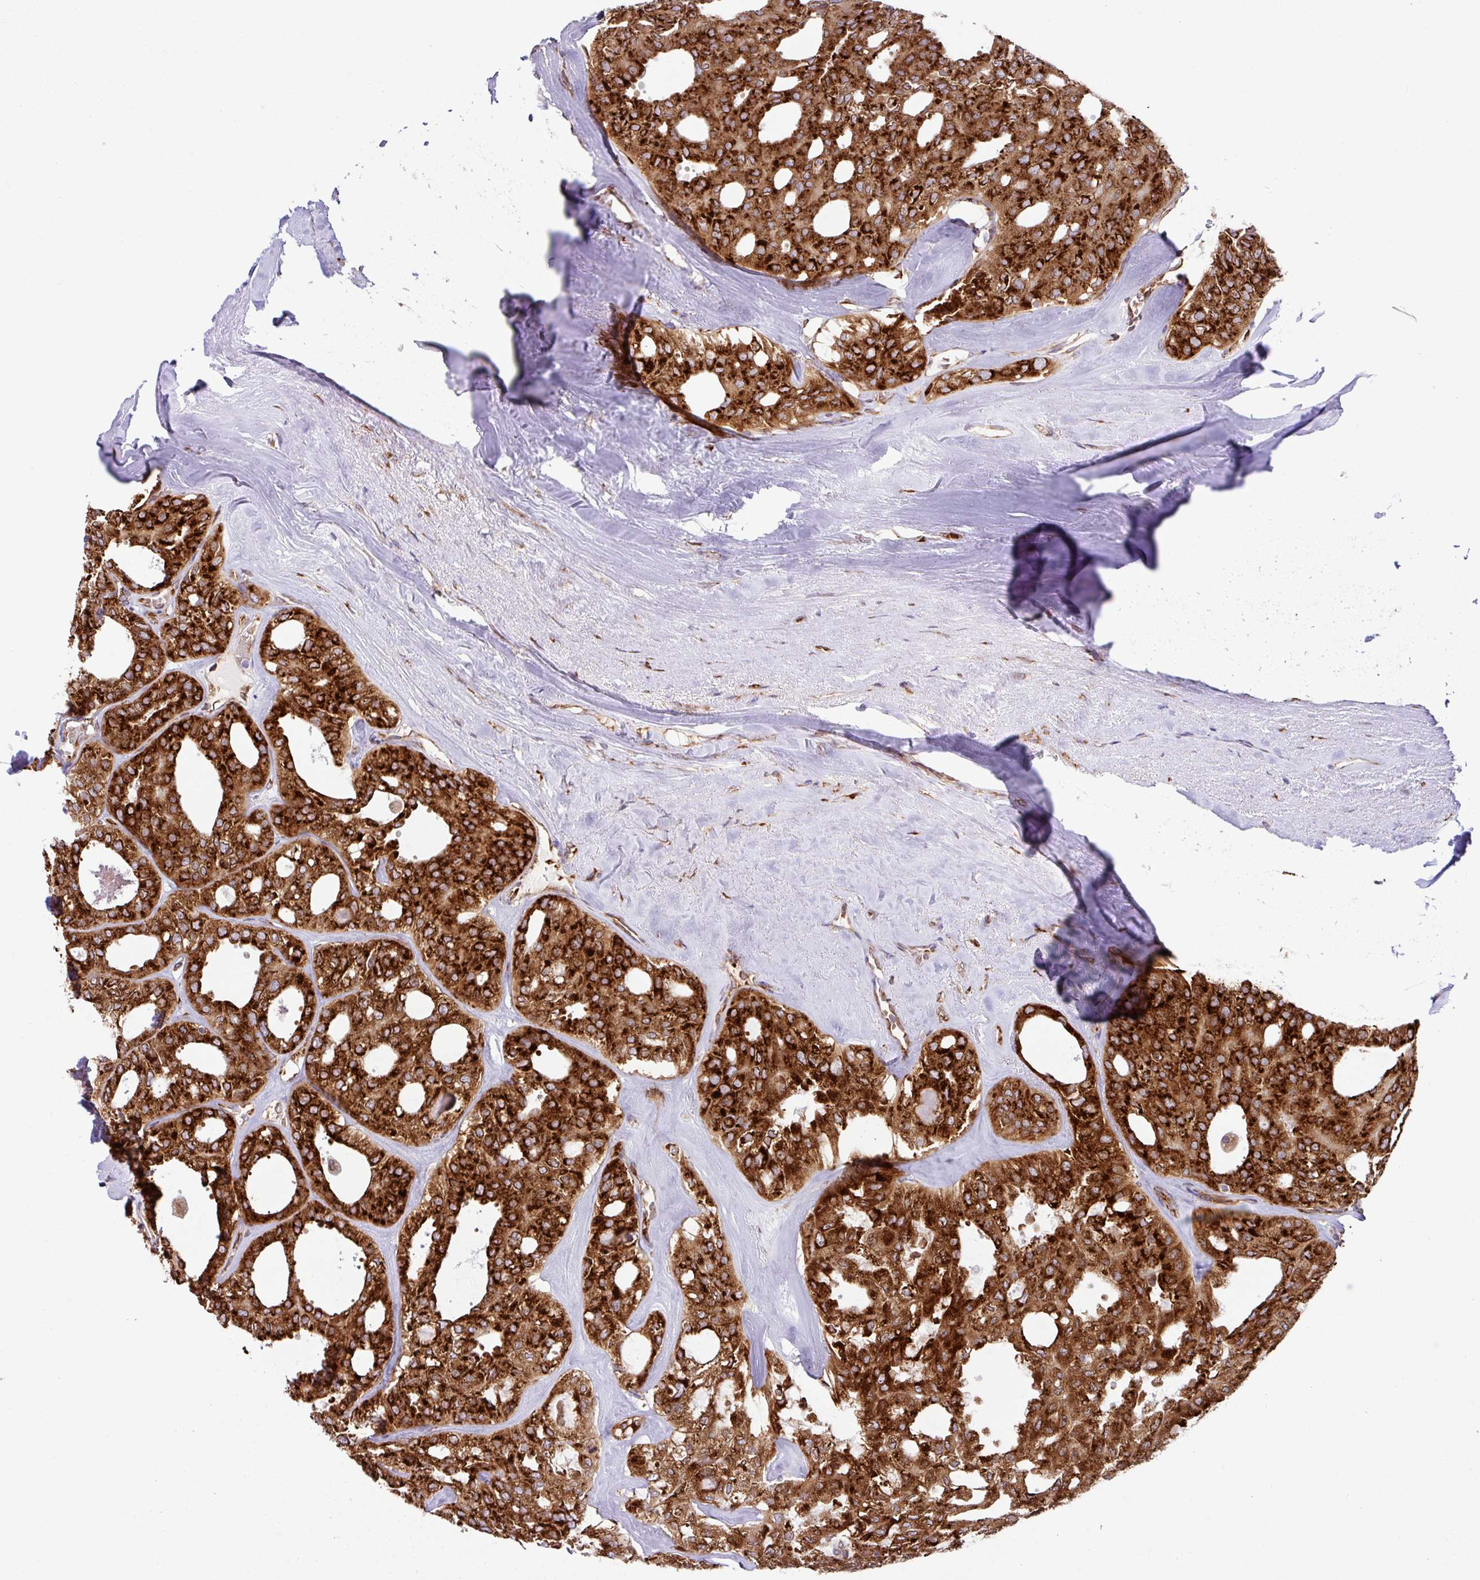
{"staining": {"intensity": "strong", "quantity": ">75%", "location": "cytoplasmic/membranous"}, "tissue": "thyroid cancer", "cell_type": "Tumor cells", "image_type": "cancer", "snomed": [{"axis": "morphology", "description": "Follicular adenoma carcinoma, NOS"}, {"axis": "topography", "description": "Thyroid gland"}], "caption": "The photomicrograph exhibits immunohistochemical staining of thyroid cancer. There is strong cytoplasmic/membranous positivity is appreciated in approximately >75% of tumor cells. Using DAB (brown) and hematoxylin (blue) stains, captured at high magnification using brightfield microscopy.", "gene": "SLC39A7", "patient": {"sex": "male", "age": 75}}